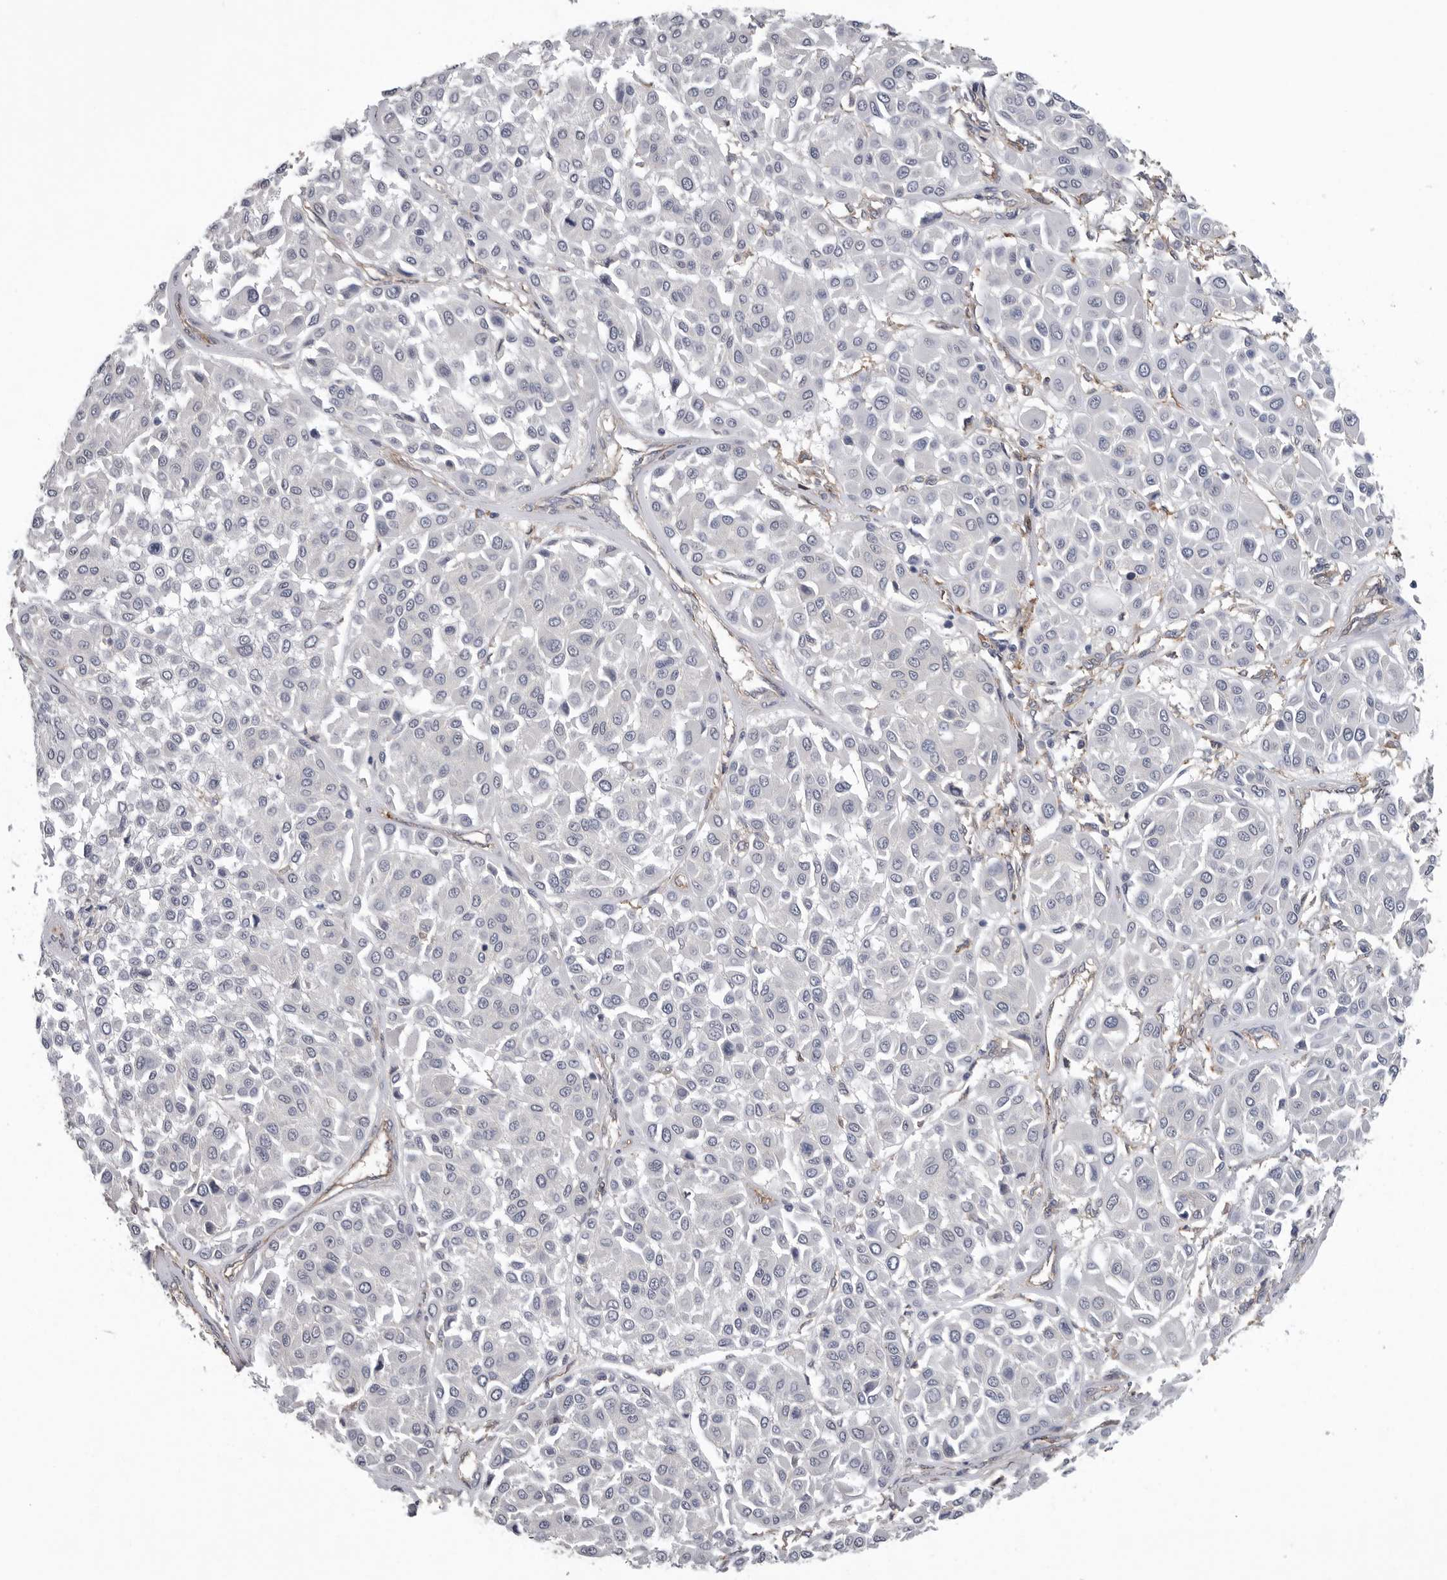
{"staining": {"intensity": "negative", "quantity": "none", "location": "none"}, "tissue": "melanoma", "cell_type": "Tumor cells", "image_type": "cancer", "snomed": [{"axis": "morphology", "description": "Malignant melanoma, Metastatic site"}, {"axis": "topography", "description": "Soft tissue"}], "caption": "This is an immunohistochemistry histopathology image of melanoma. There is no staining in tumor cells.", "gene": "NECTIN2", "patient": {"sex": "male", "age": 41}}